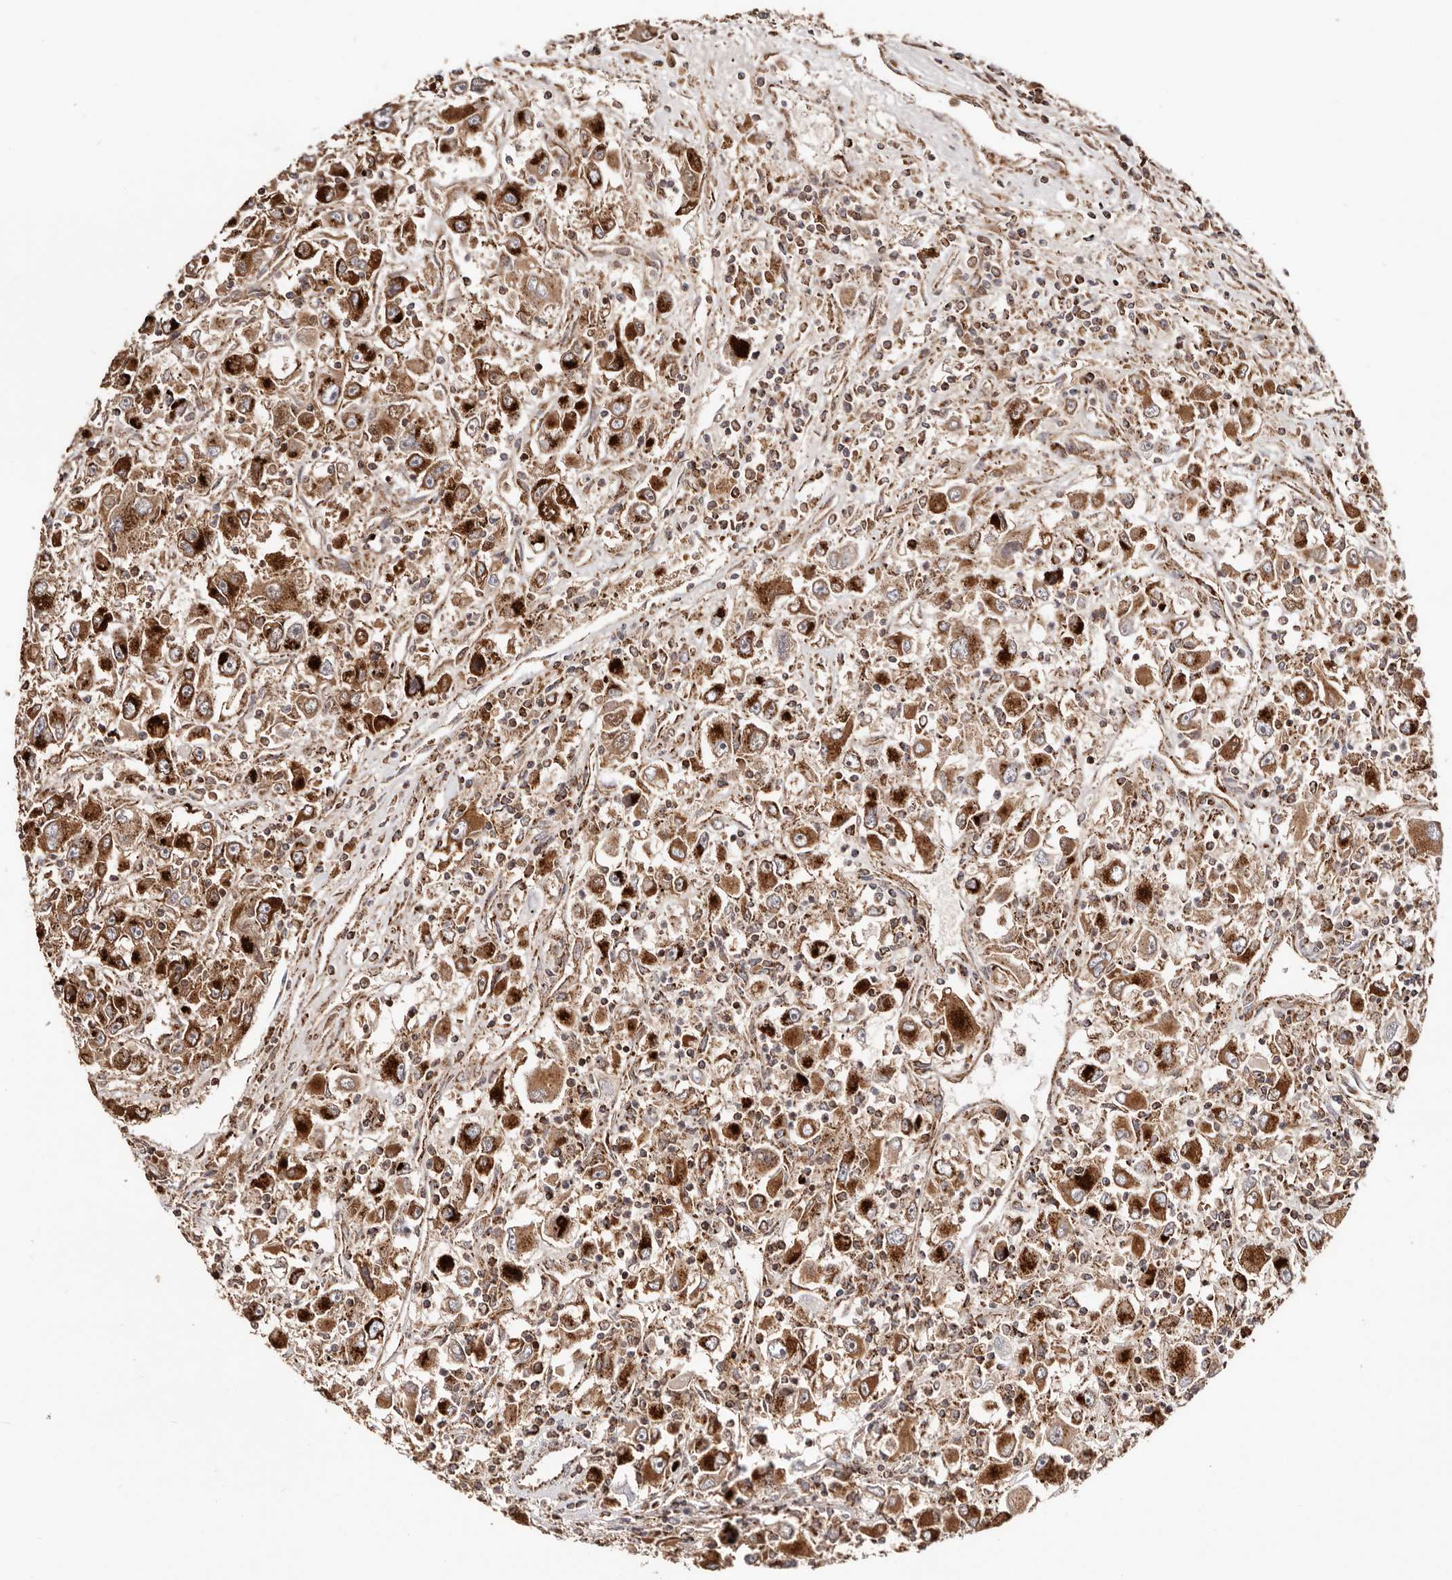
{"staining": {"intensity": "strong", "quantity": ">75%", "location": "cytoplasmic/membranous"}, "tissue": "renal cancer", "cell_type": "Tumor cells", "image_type": "cancer", "snomed": [{"axis": "morphology", "description": "Adenocarcinoma, NOS"}, {"axis": "topography", "description": "Kidney"}], "caption": "Brown immunohistochemical staining in adenocarcinoma (renal) displays strong cytoplasmic/membranous positivity in approximately >75% of tumor cells. The staining was performed using DAB to visualize the protein expression in brown, while the nuclei were stained in blue with hematoxylin (Magnification: 20x).", "gene": "PRKACB", "patient": {"sex": "female", "age": 52}}